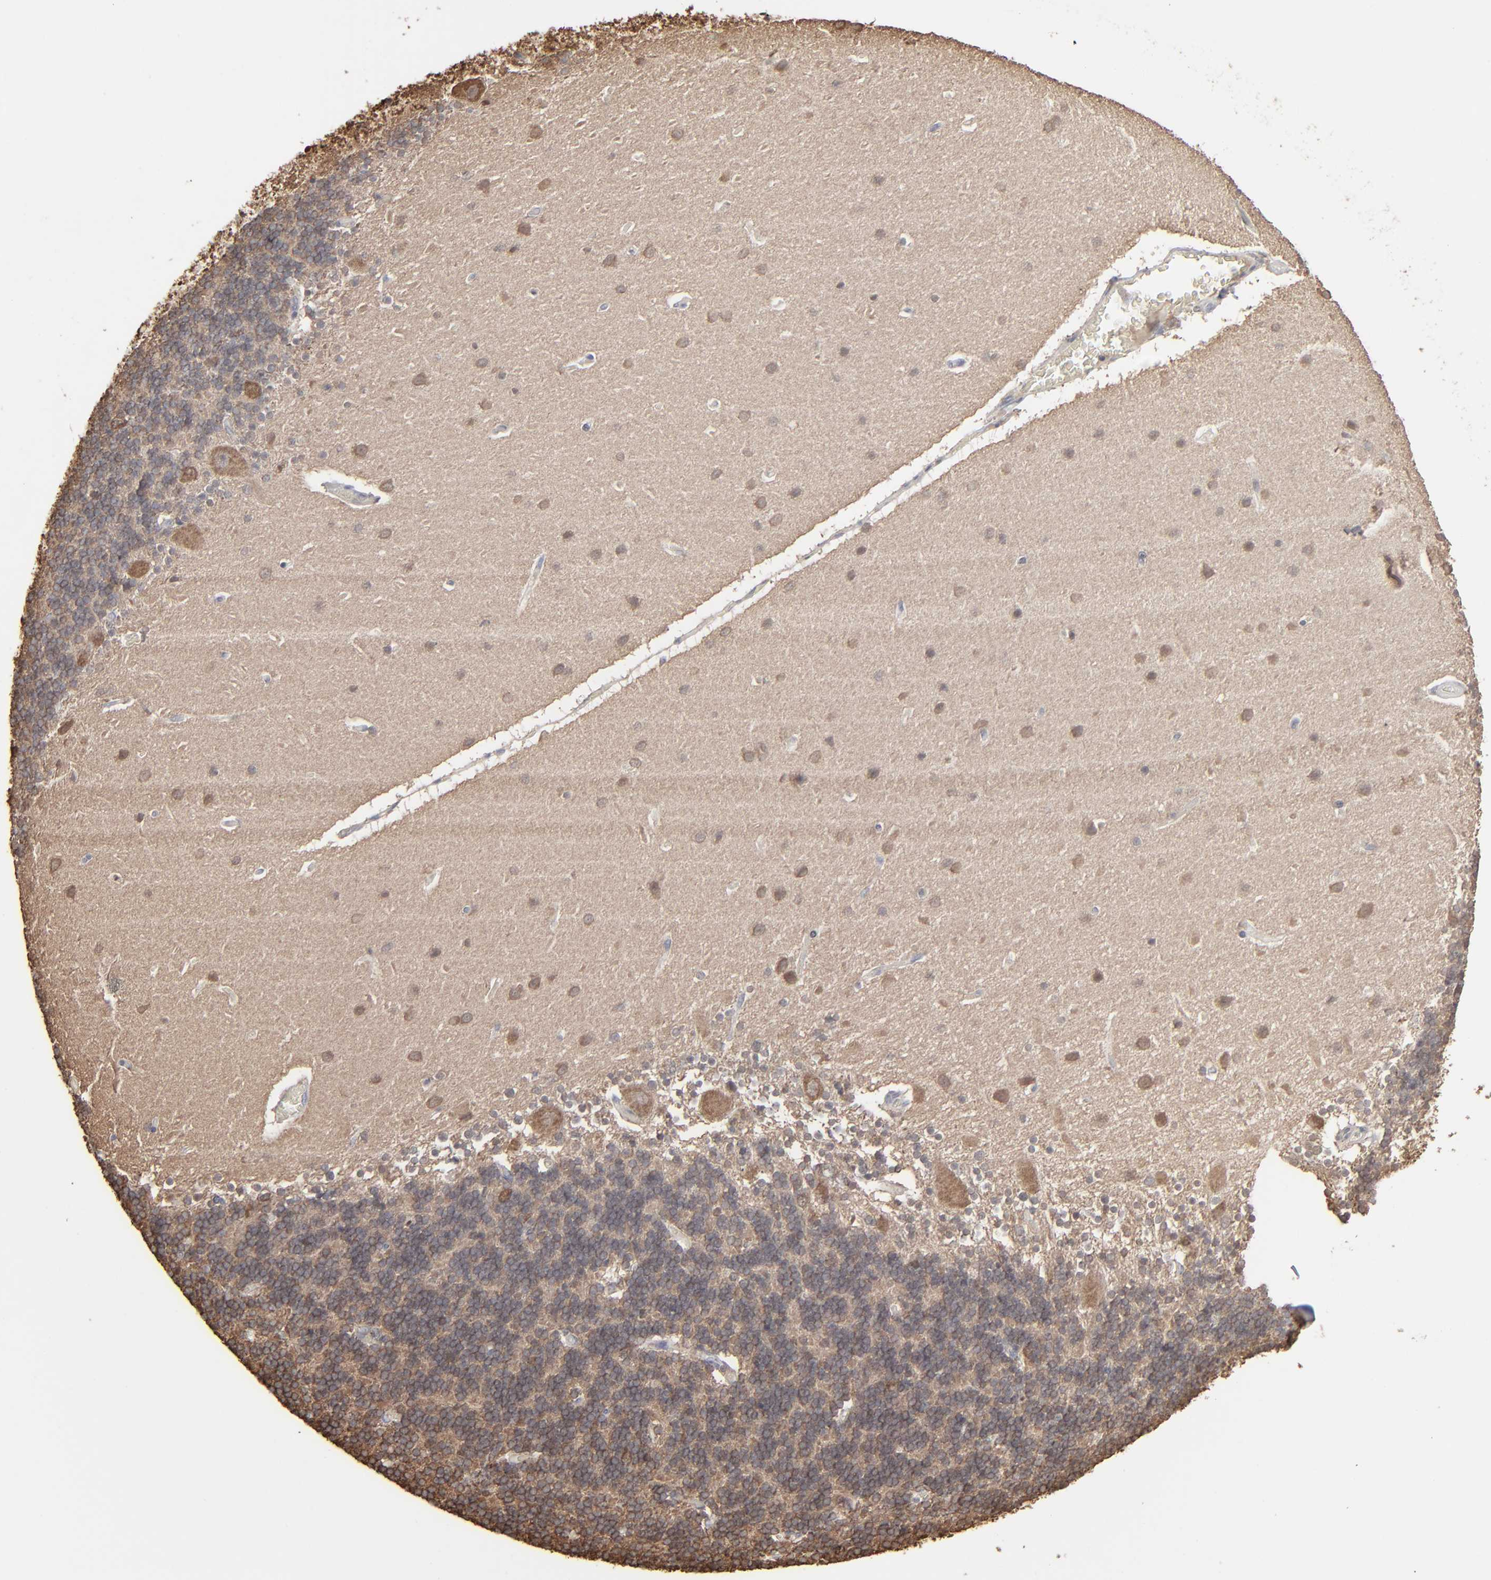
{"staining": {"intensity": "moderate", "quantity": ">75%", "location": "cytoplasmic/membranous"}, "tissue": "cerebellum", "cell_type": "Cells in granular layer", "image_type": "normal", "snomed": [{"axis": "morphology", "description": "Normal tissue, NOS"}, {"axis": "topography", "description": "Cerebellum"}], "caption": "A brown stain highlights moderate cytoplasmic/membranous staining of a protein in cells in granular layer of normal cerebellum. (DAB IHC, brown staining for protein, blue staining for nuclei).", "gene": "NME1", "patient": {"sex": "female", "age": 54}}